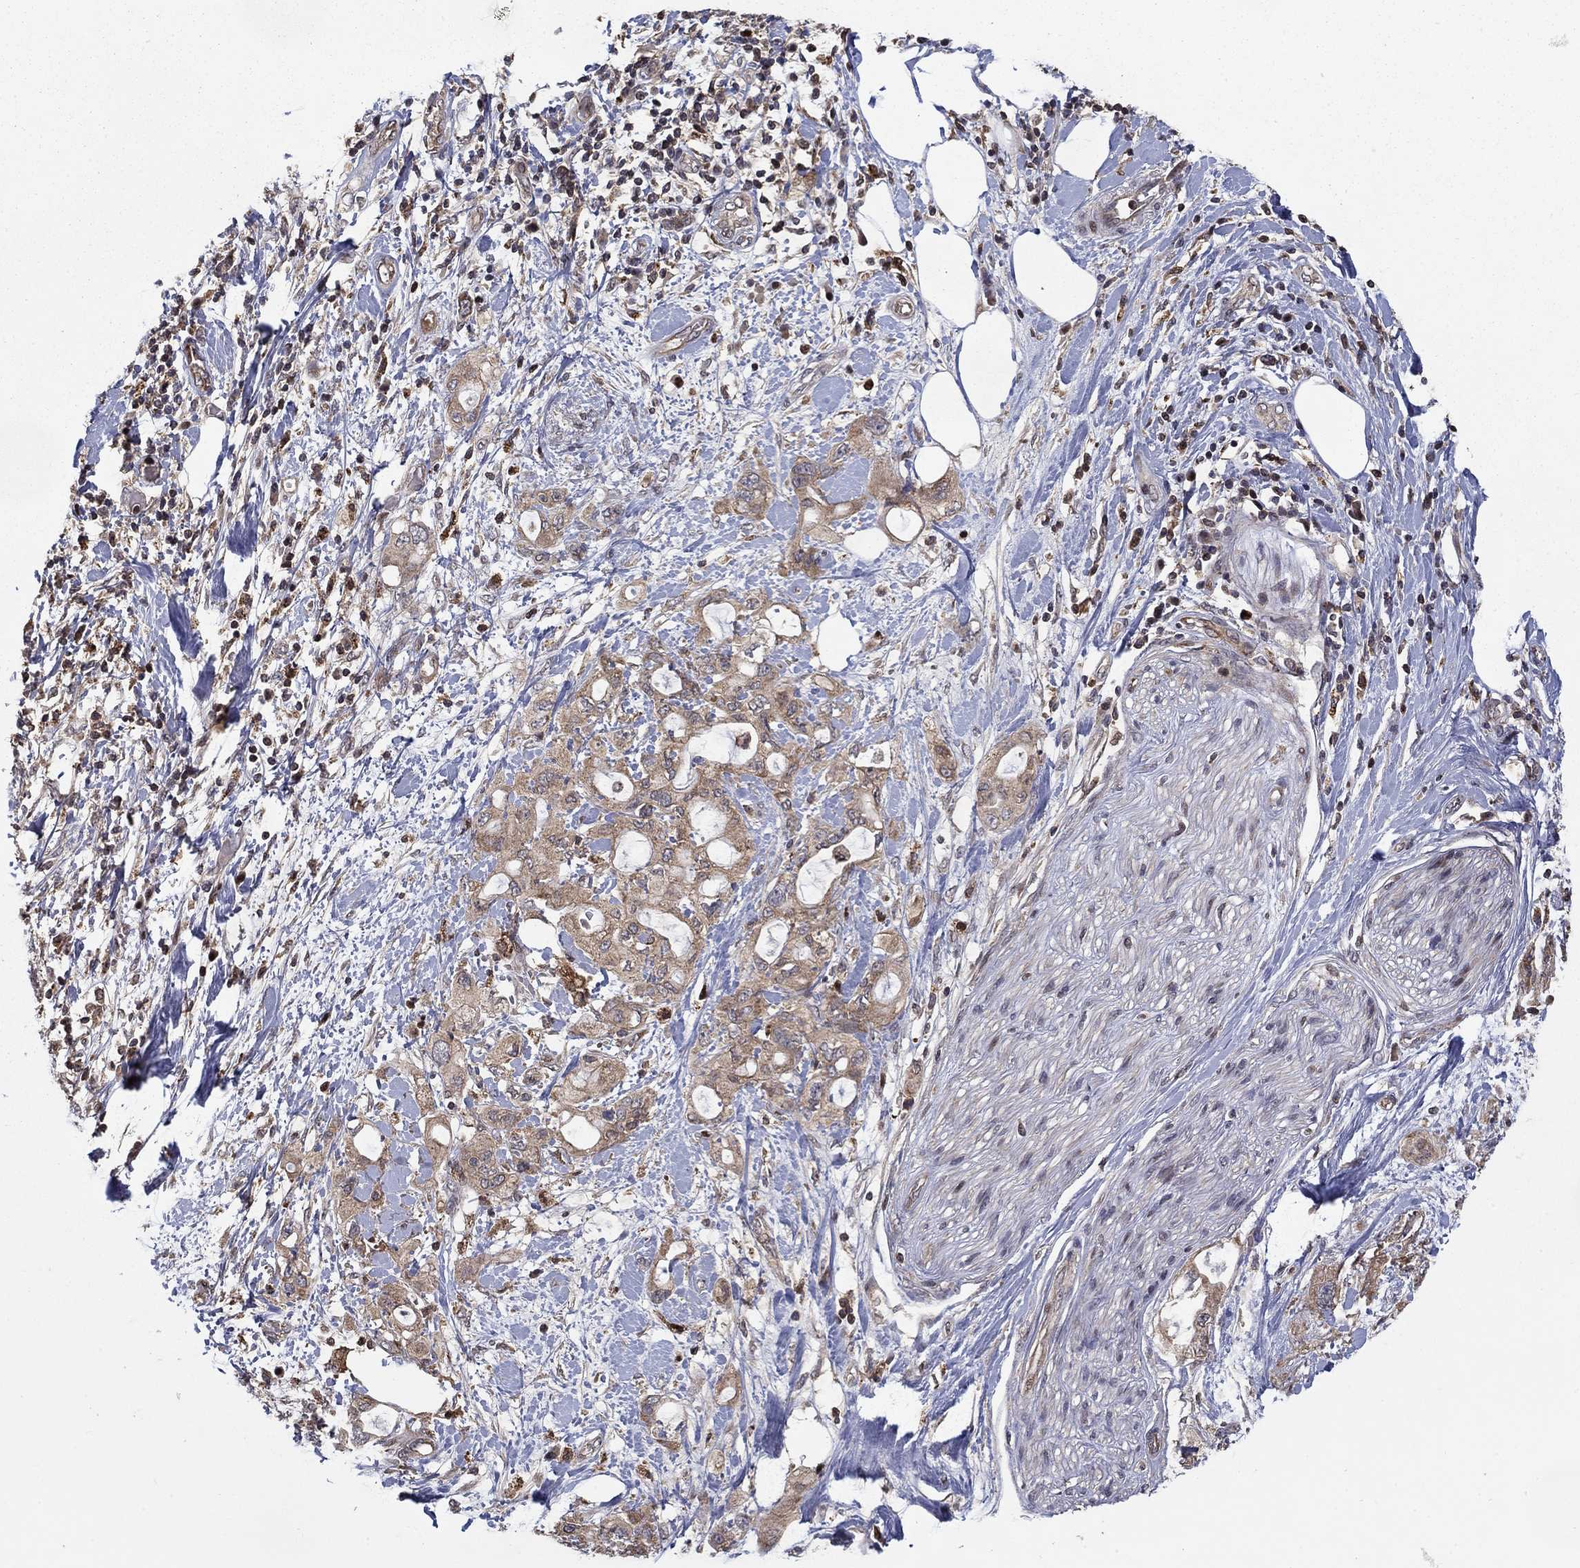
{"staining": {"intensity": "weak", "quantity": ">75%", "location": "cytoplasmic/membranous"}, "tissue": "pancreatic cancer", "cell_type": "Tumor cells", "image_type": "cancer", "snomed": [{"axis": "morphology", "description": "Adenocarcinoma, NOS"}, {"axis": "topography", "description": "Pancreas"}], "caption": "DAB immunohistochemical staining of adenocarcinoma (pancreatic) exhibits weak cytoplasmic/membranous protein staining in about >75% of tumor cells. (Stains: DAB in brown, nuclei in blue, Microscopy: brightfield microscopy at high magnification).", "gene": "LPCAT4", "patient": {"sex": "female", "age": 56}}